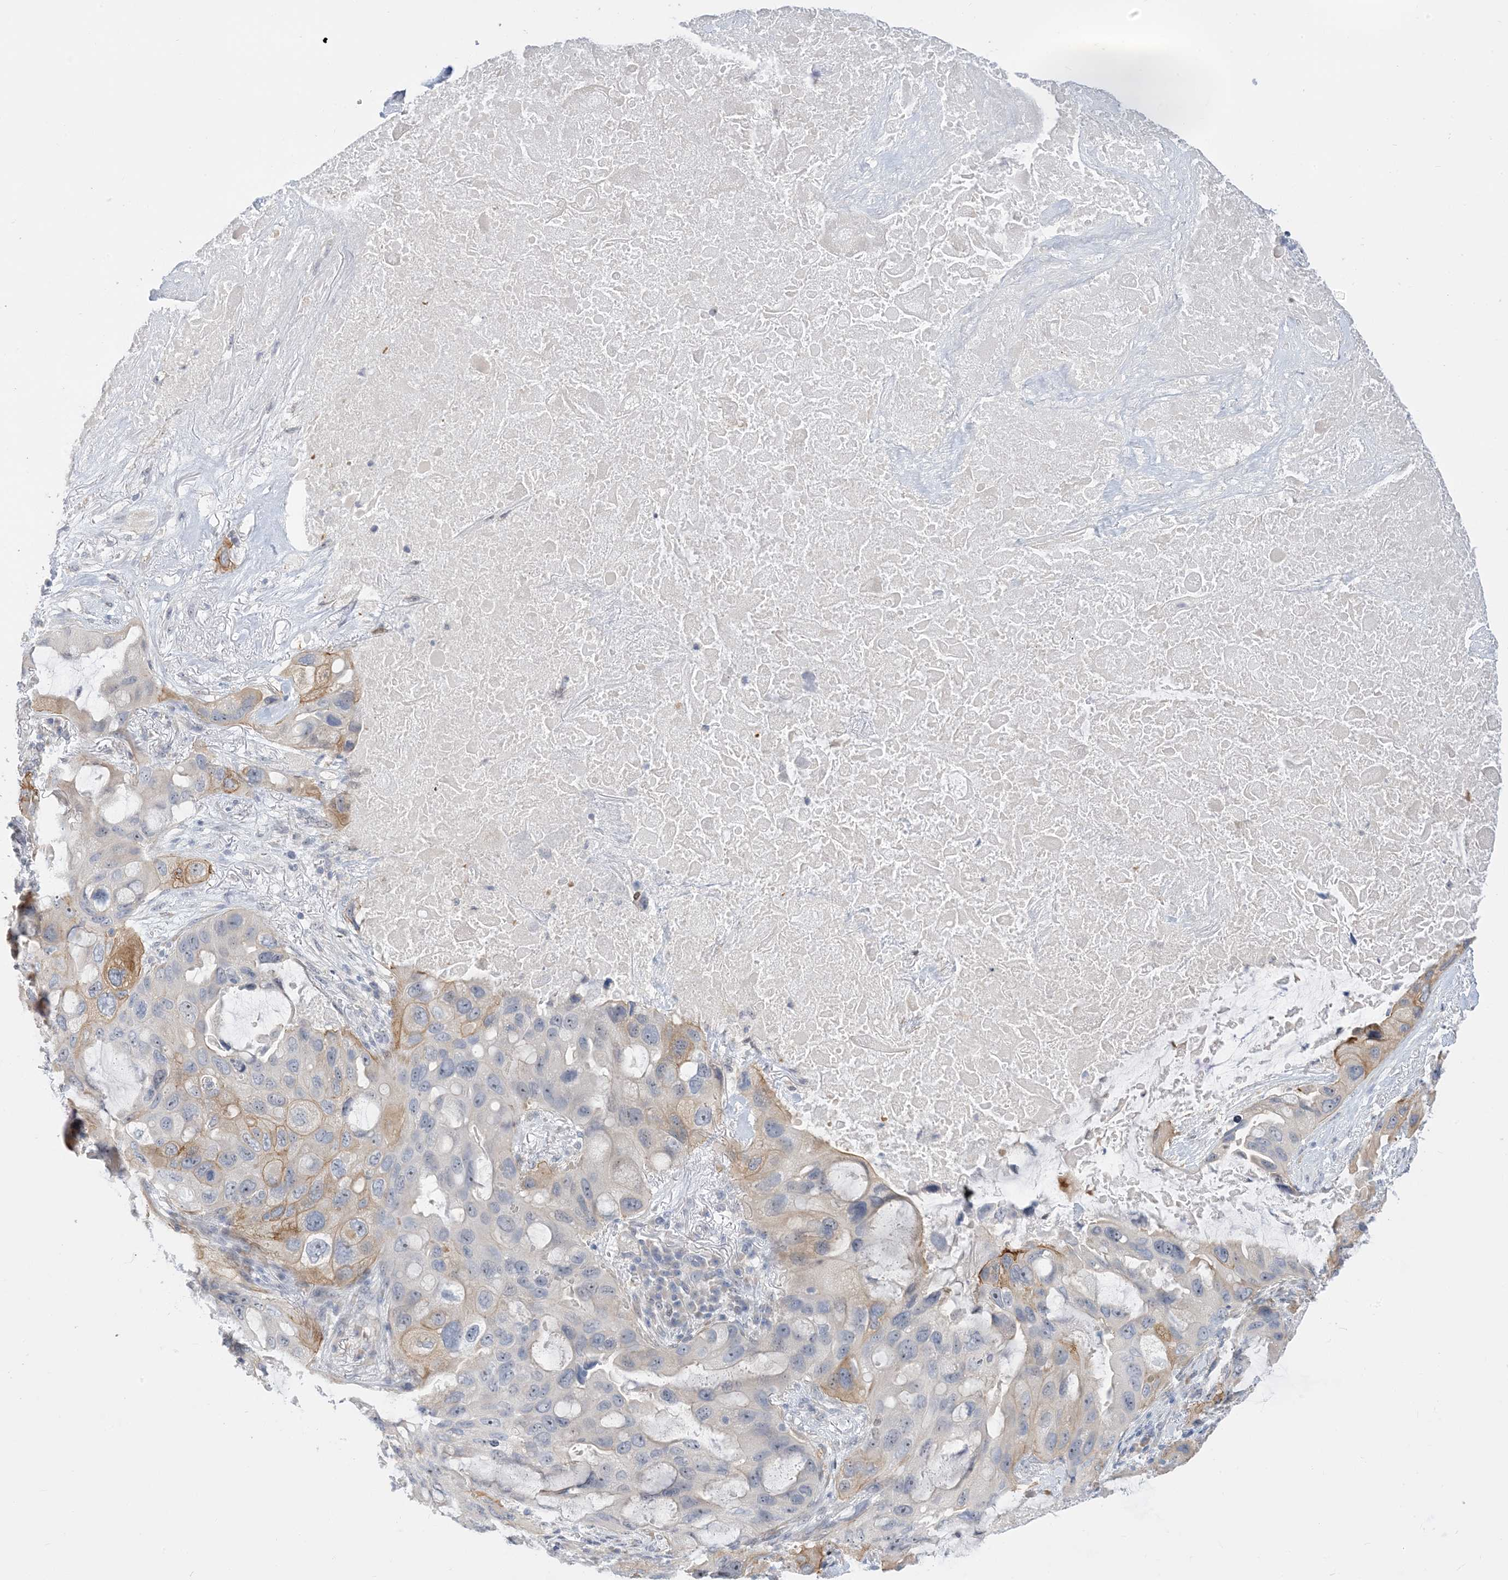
{"staining": {"intensity": "moderate", "quantity": "<25%", "location": "cytoplasmic/membranous"}, "tissue": "lung cancer", "cell_type": "Tumor cells", "image_type": "cancer", "snomed": [{"axis": "morphology", "description": "Squamous cell carcinoma, NOS"}, {"axis": "topography", "description": "Lung"}], "caption": "A photomicrograph of lung cancer (squamous cell carcinoma) stained for a protein displays moderate cytoplasmic/membranous brown staining in tumor cells.", "gene": "IL36B", "patient": {"sex": "female", "age": 73}}